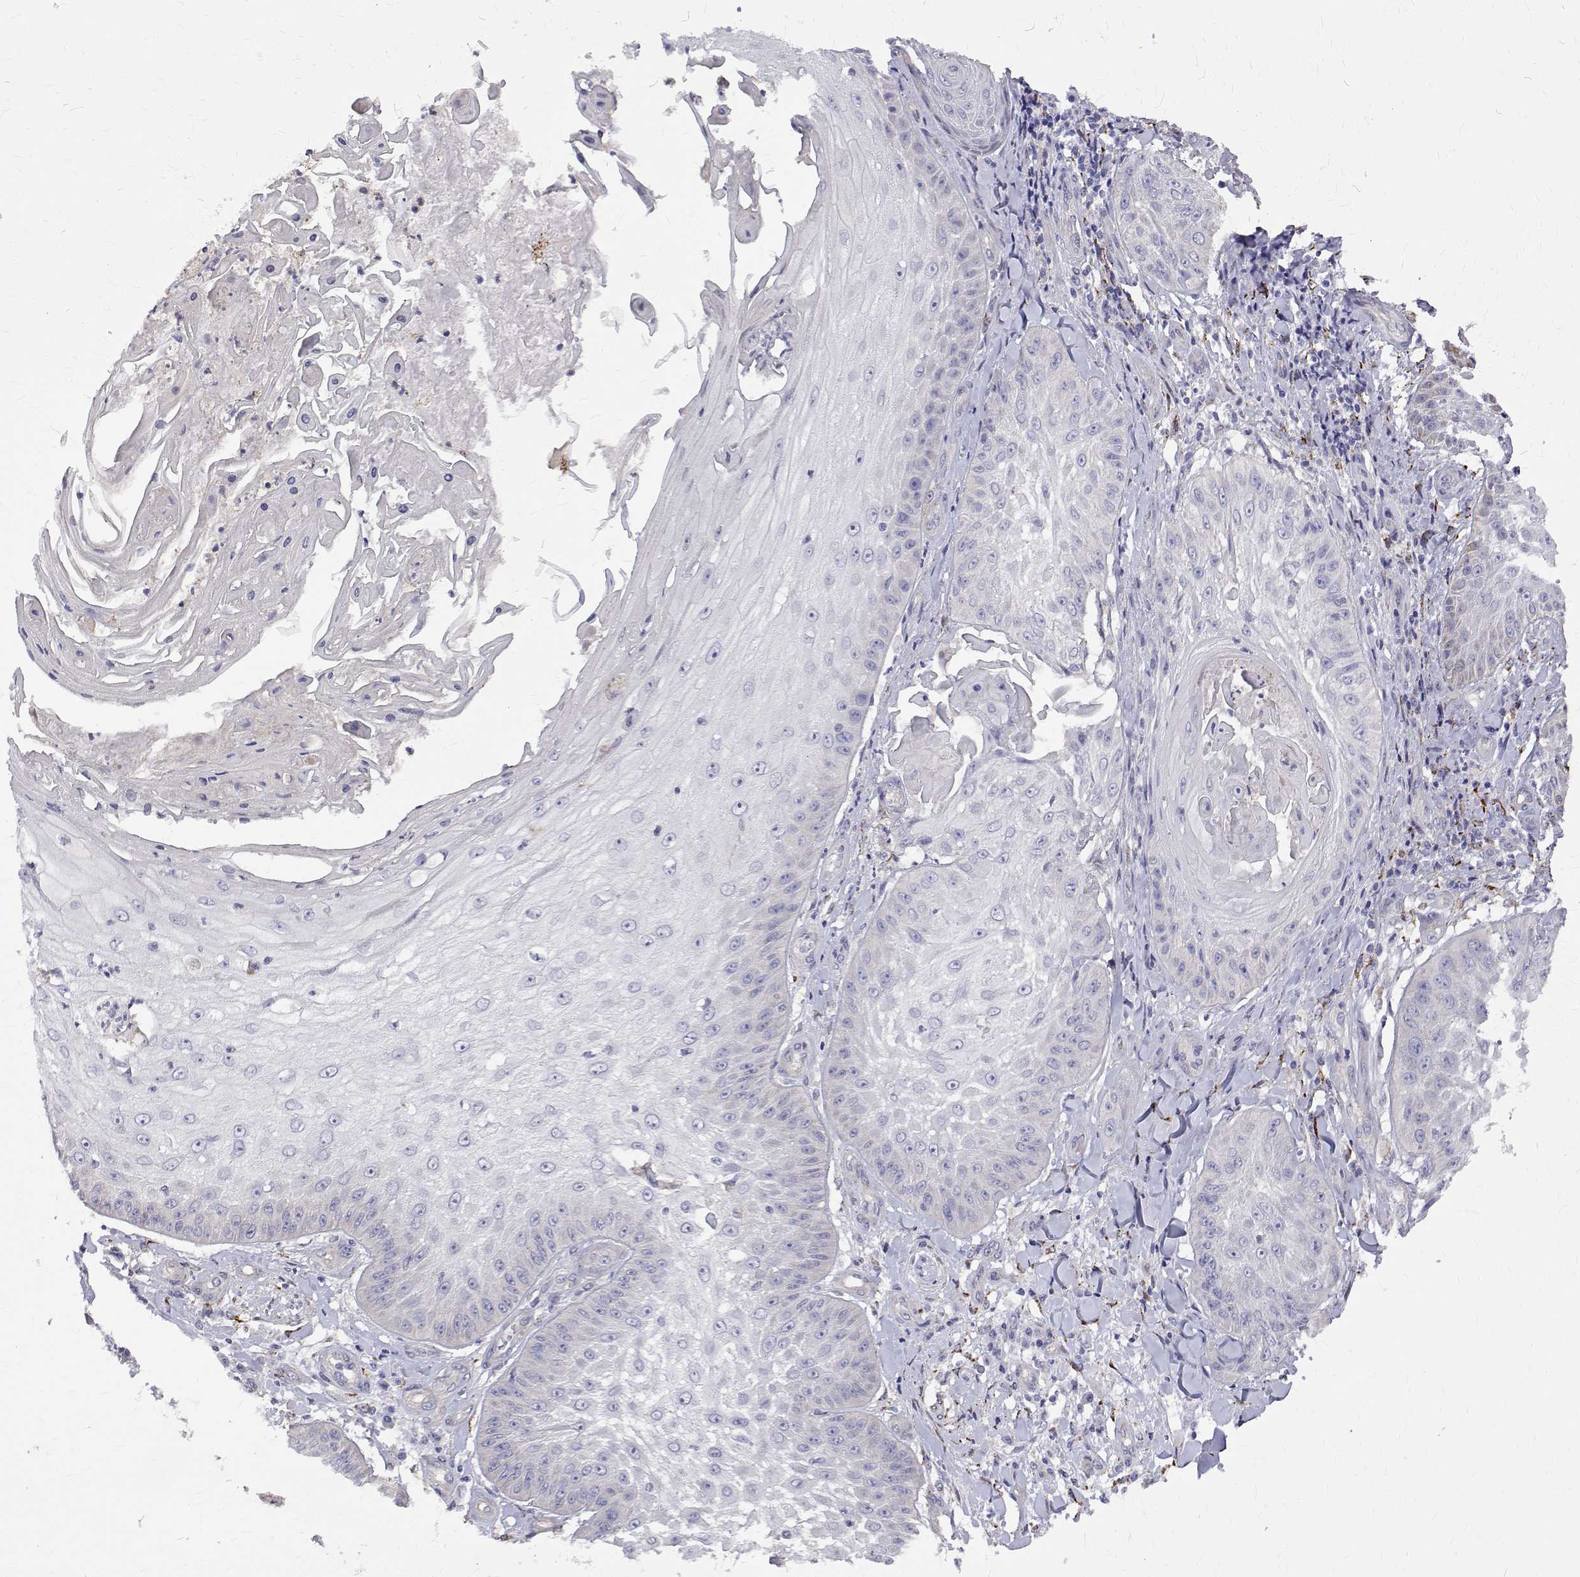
{"staining": {"intensity": "negative", "quantity": "none", "location": "none"}, "tissue": "skin cancer", "cell_type": "Tumor cells", "image_type": "cancer", "snomed": [{"axis": "morphology", "description": "Squamous cell carcinoma, NOS"}, {"axis": "topography", "description": "Skin"}], "caption": "There is no significant expression in tumor cells of skin cancer (squamous cell carcinoma). The staining was performed using DAB (3,3'-diaminobenzidine) to visualize the protein expression in brown, while the nuclei were stained in blue with hematoxylin (Magnification: 20x).", "gene": "PADI1", "patient": {"sex": "male", "age": 70}}